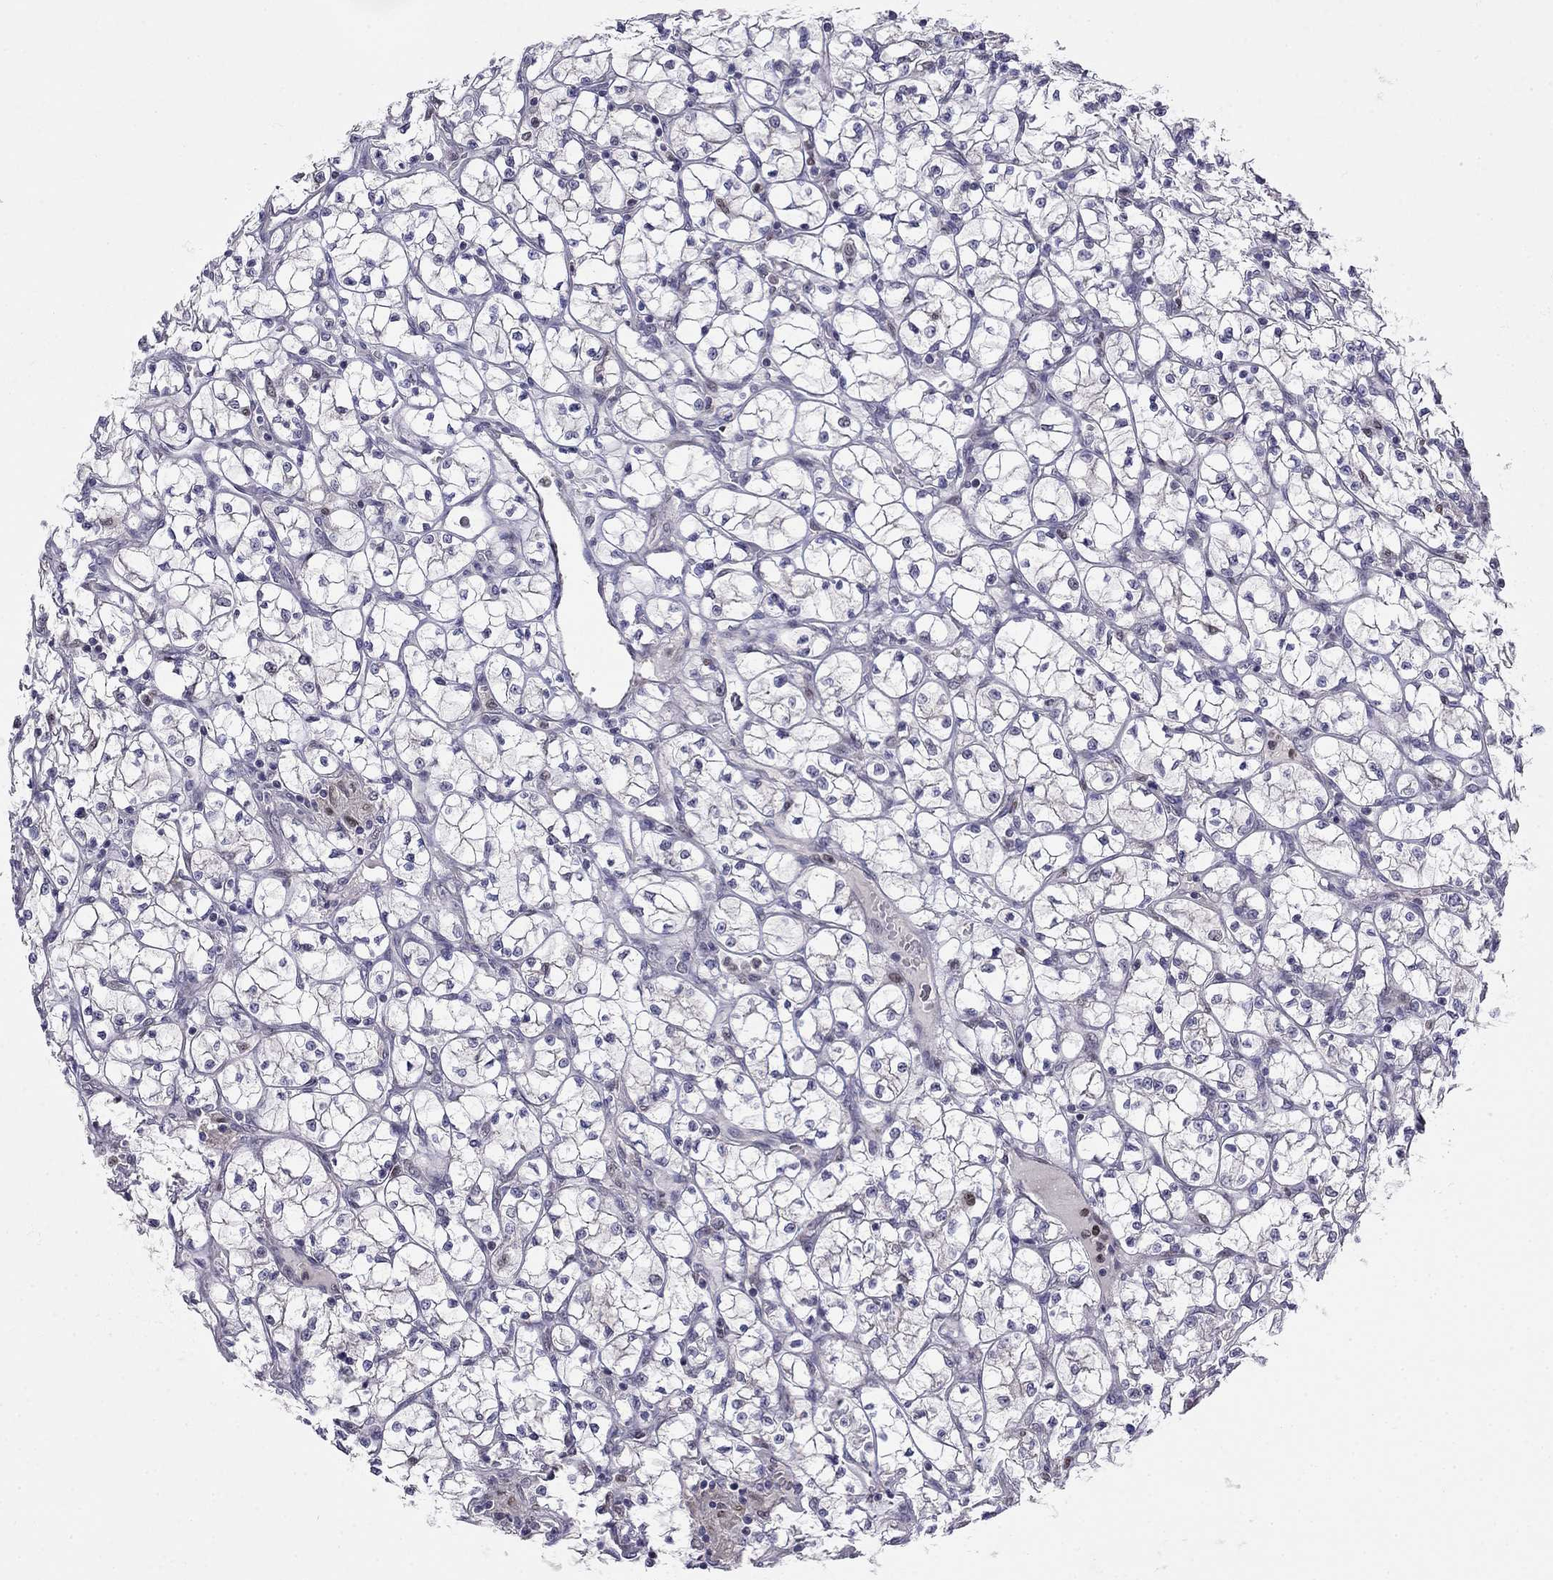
{"staining": {"intensity": "negative", "quantity": "none", "location": "none"}, "tissue": "renal cancer", "cell_type": "Tumor cells", "image_type": "cancer", "snomed": [{"axis": "morphology", "description": "Adenocarcinoma, NOS"}, {"axis": "topography", "description": "Kidney"}], "caption": "This is a image of immunohistochemistry staining of adenocarcinoma (renal), which shows no positivity in tumor cells.", "gene": "LRRC39", "patient": {"sex": "female", "age": 64}}